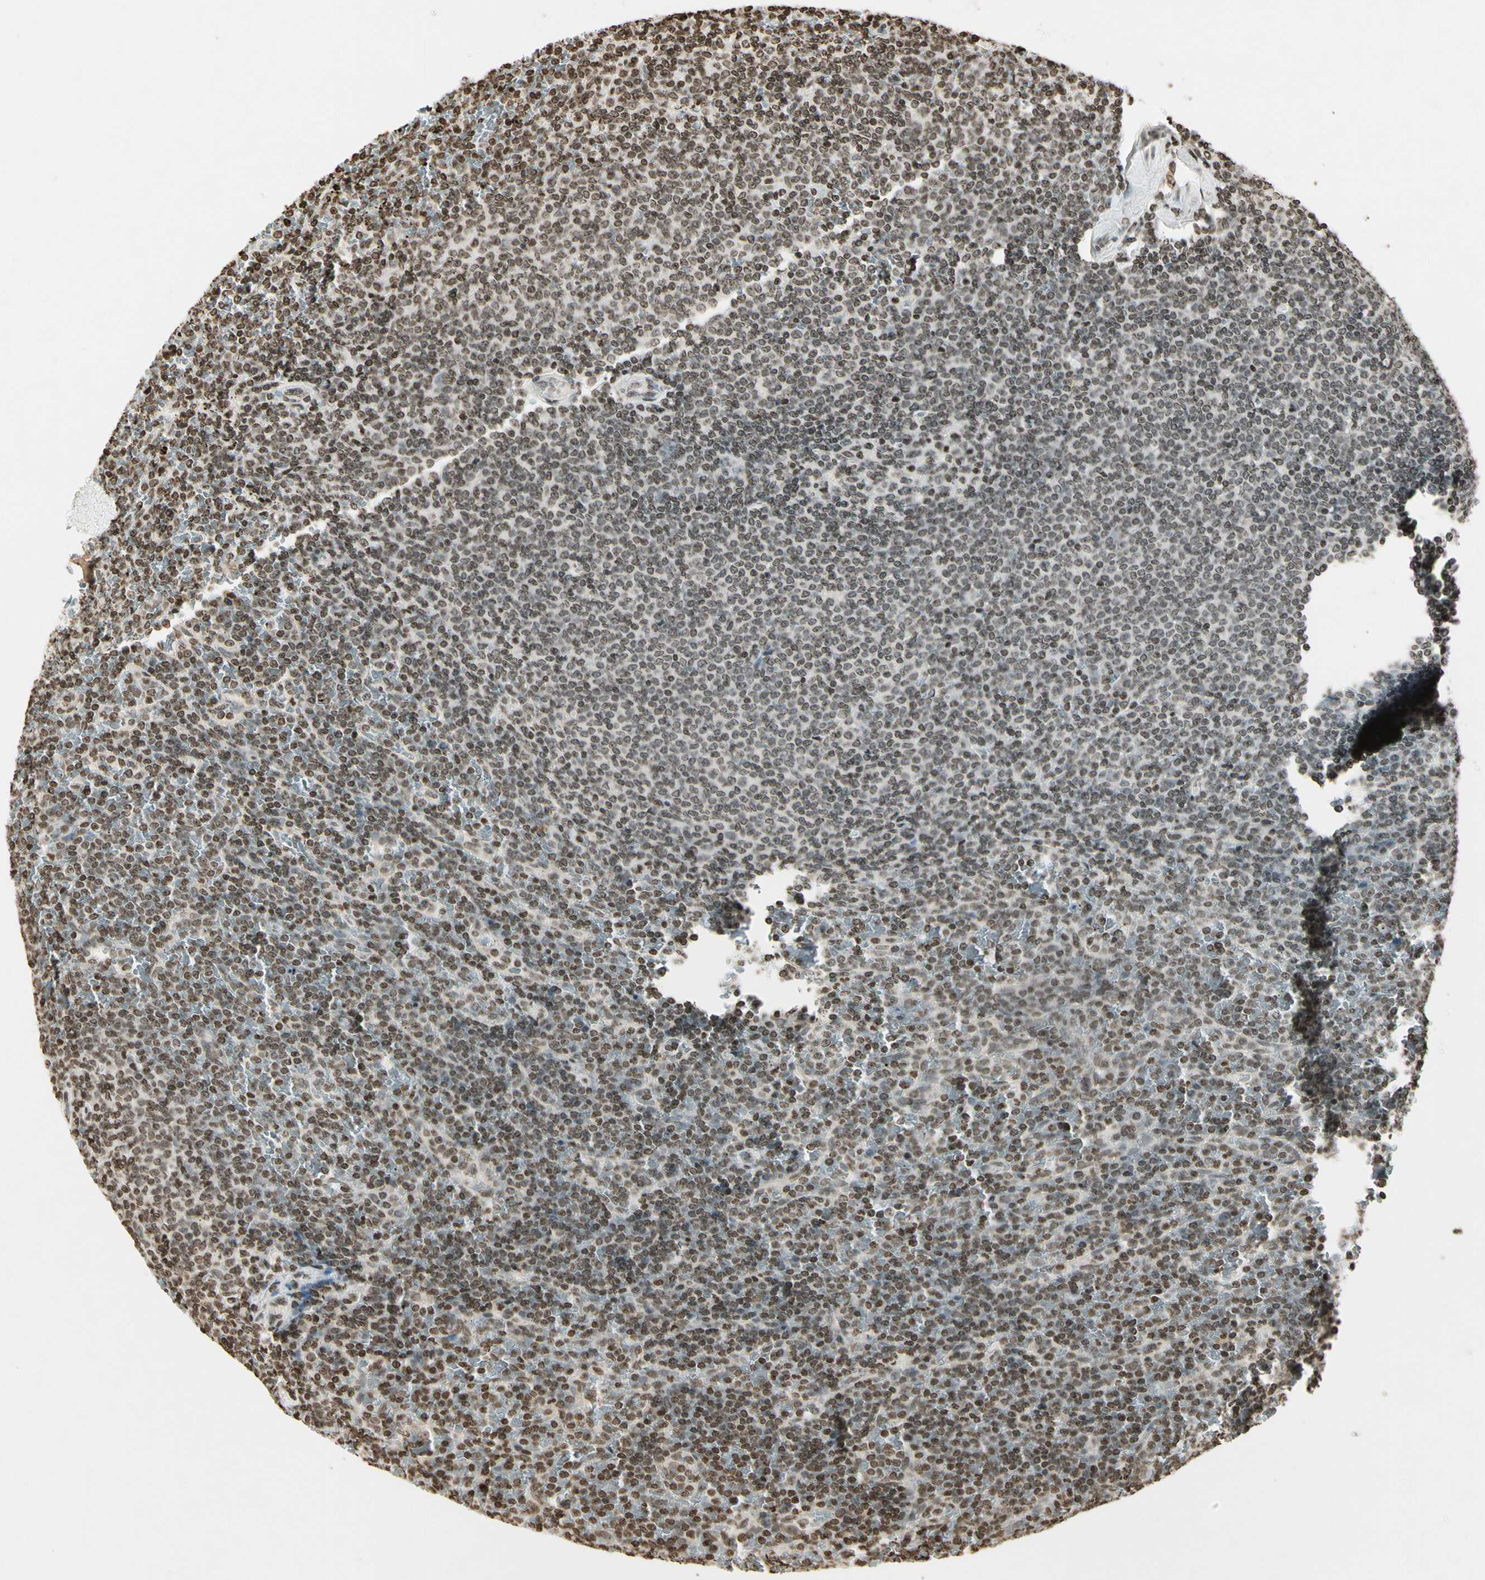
{"staining": {"intensity": "weak", "quantity": ">75%", "location": "nuclear"}, "tissue": "lymphoma", "cell_type": "Tumor cells", "image_type": "cancer", "snomed": [{"axis": "morphology", "description": "Malignant lymphoma, non-Hodgkin's type, Low grade"}, {"axis": "topography", "description": "Spleen"}], "caption": "Immunohistochemistry of human malignant lymphoma, non-Hodgkin's type (low-grade) shows low levels of weak nuclear positivity in approximately >75% of tumor cells. (DAB IHC, brown staining for protein, blue staining for nuclei).", "gene": "RORA", "patient": {"sex": "female", "age": 77}}